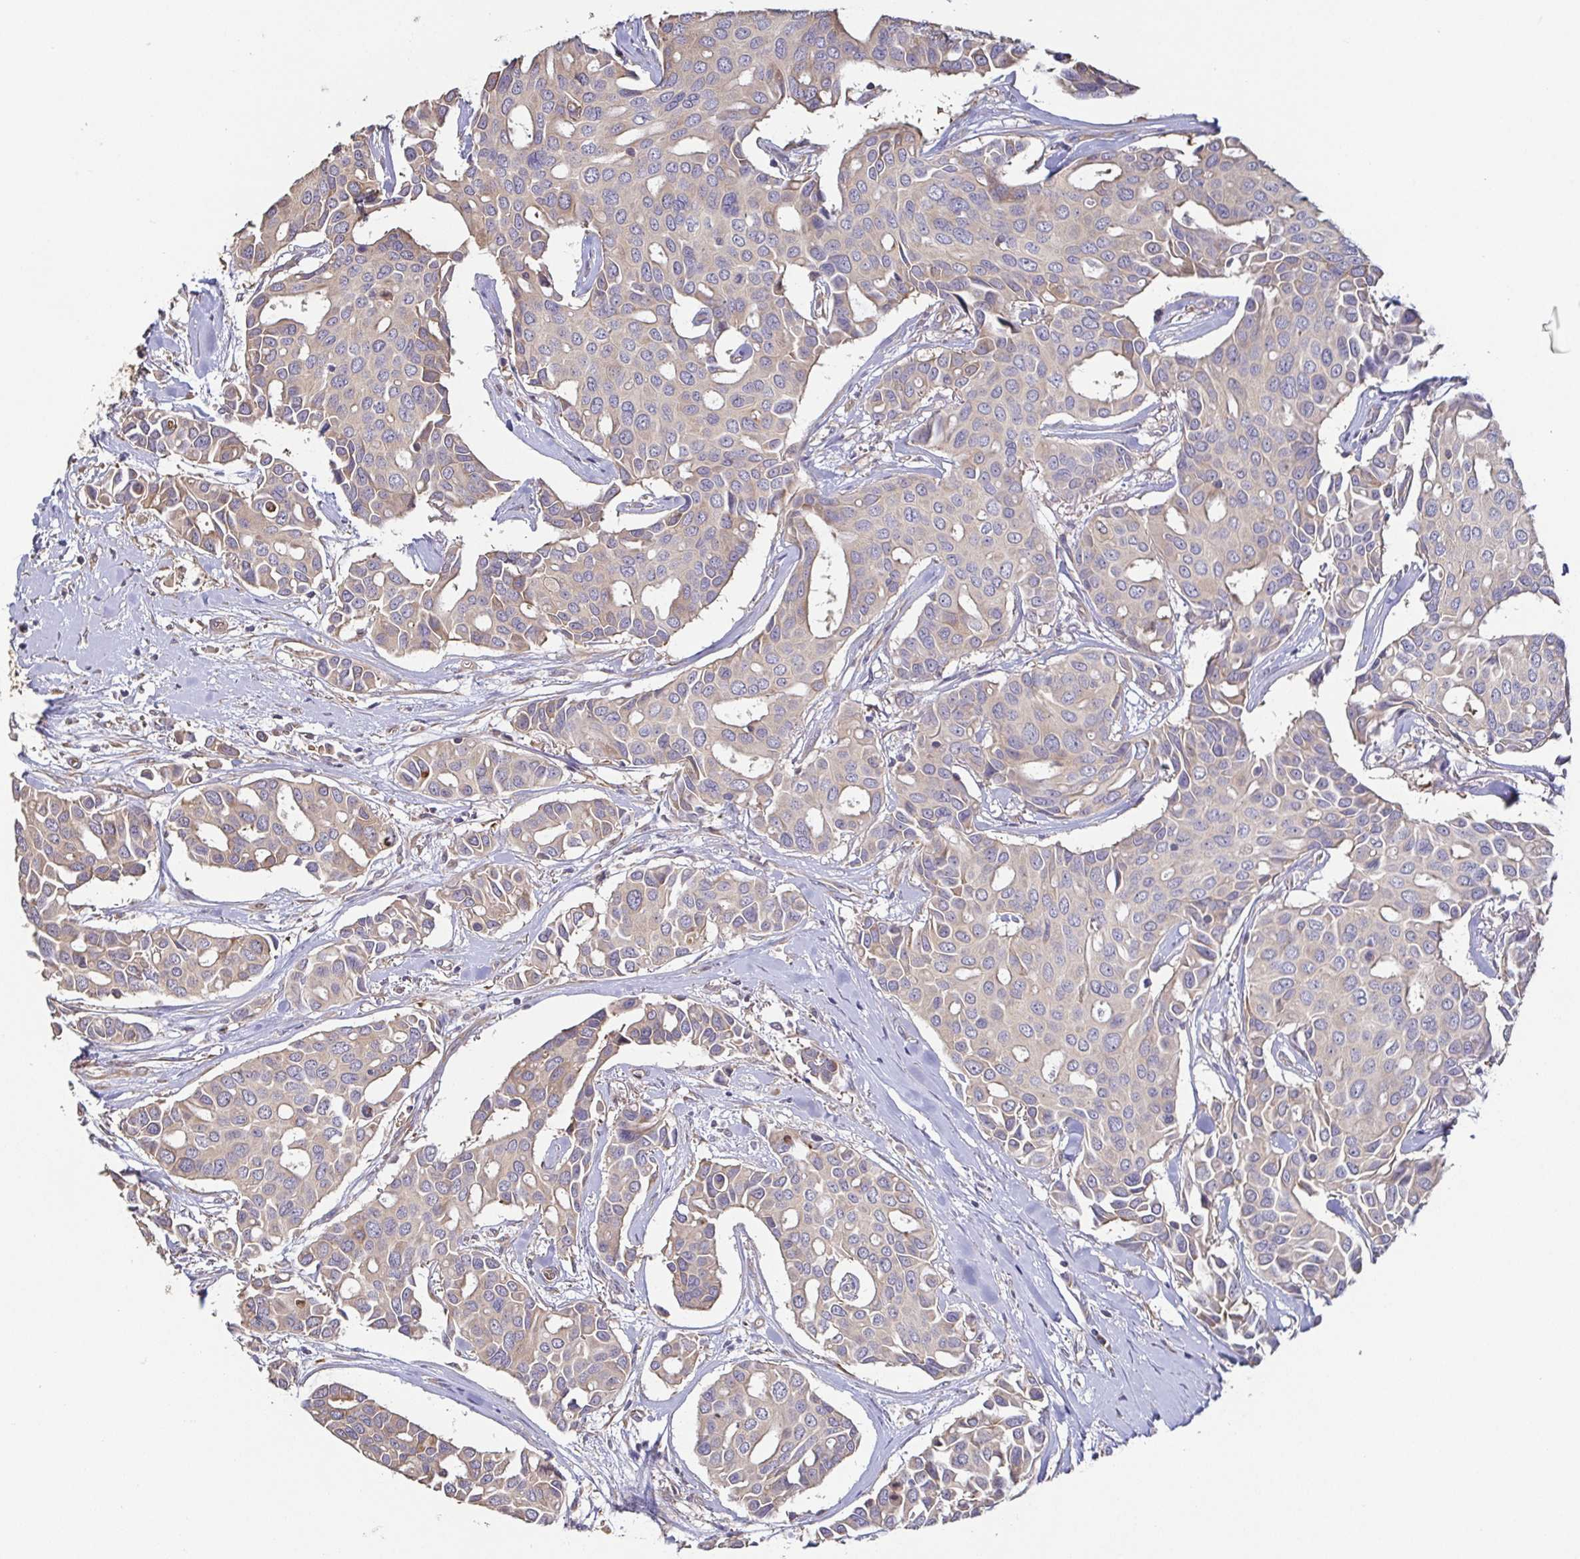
{"staining": {"intensity": "weak", "quantity": "<25%", "location": "cytoplasmic/membranous"}, "tissue": "breast cancer", "cell_type": "Tumor cells", "image_type": "cancer", "snomed": [{"axis": "morphology", "description": "Duct carcinoma"}, {"axis": "topography", "description": "Breast"}], "caption": "Protein analysis of breast cancer (intraductal carcinoma) demonstrates no significant expression in tumor cells.", "gene": "EIF3D", "patient": {"sex": "female", "age": 54}}